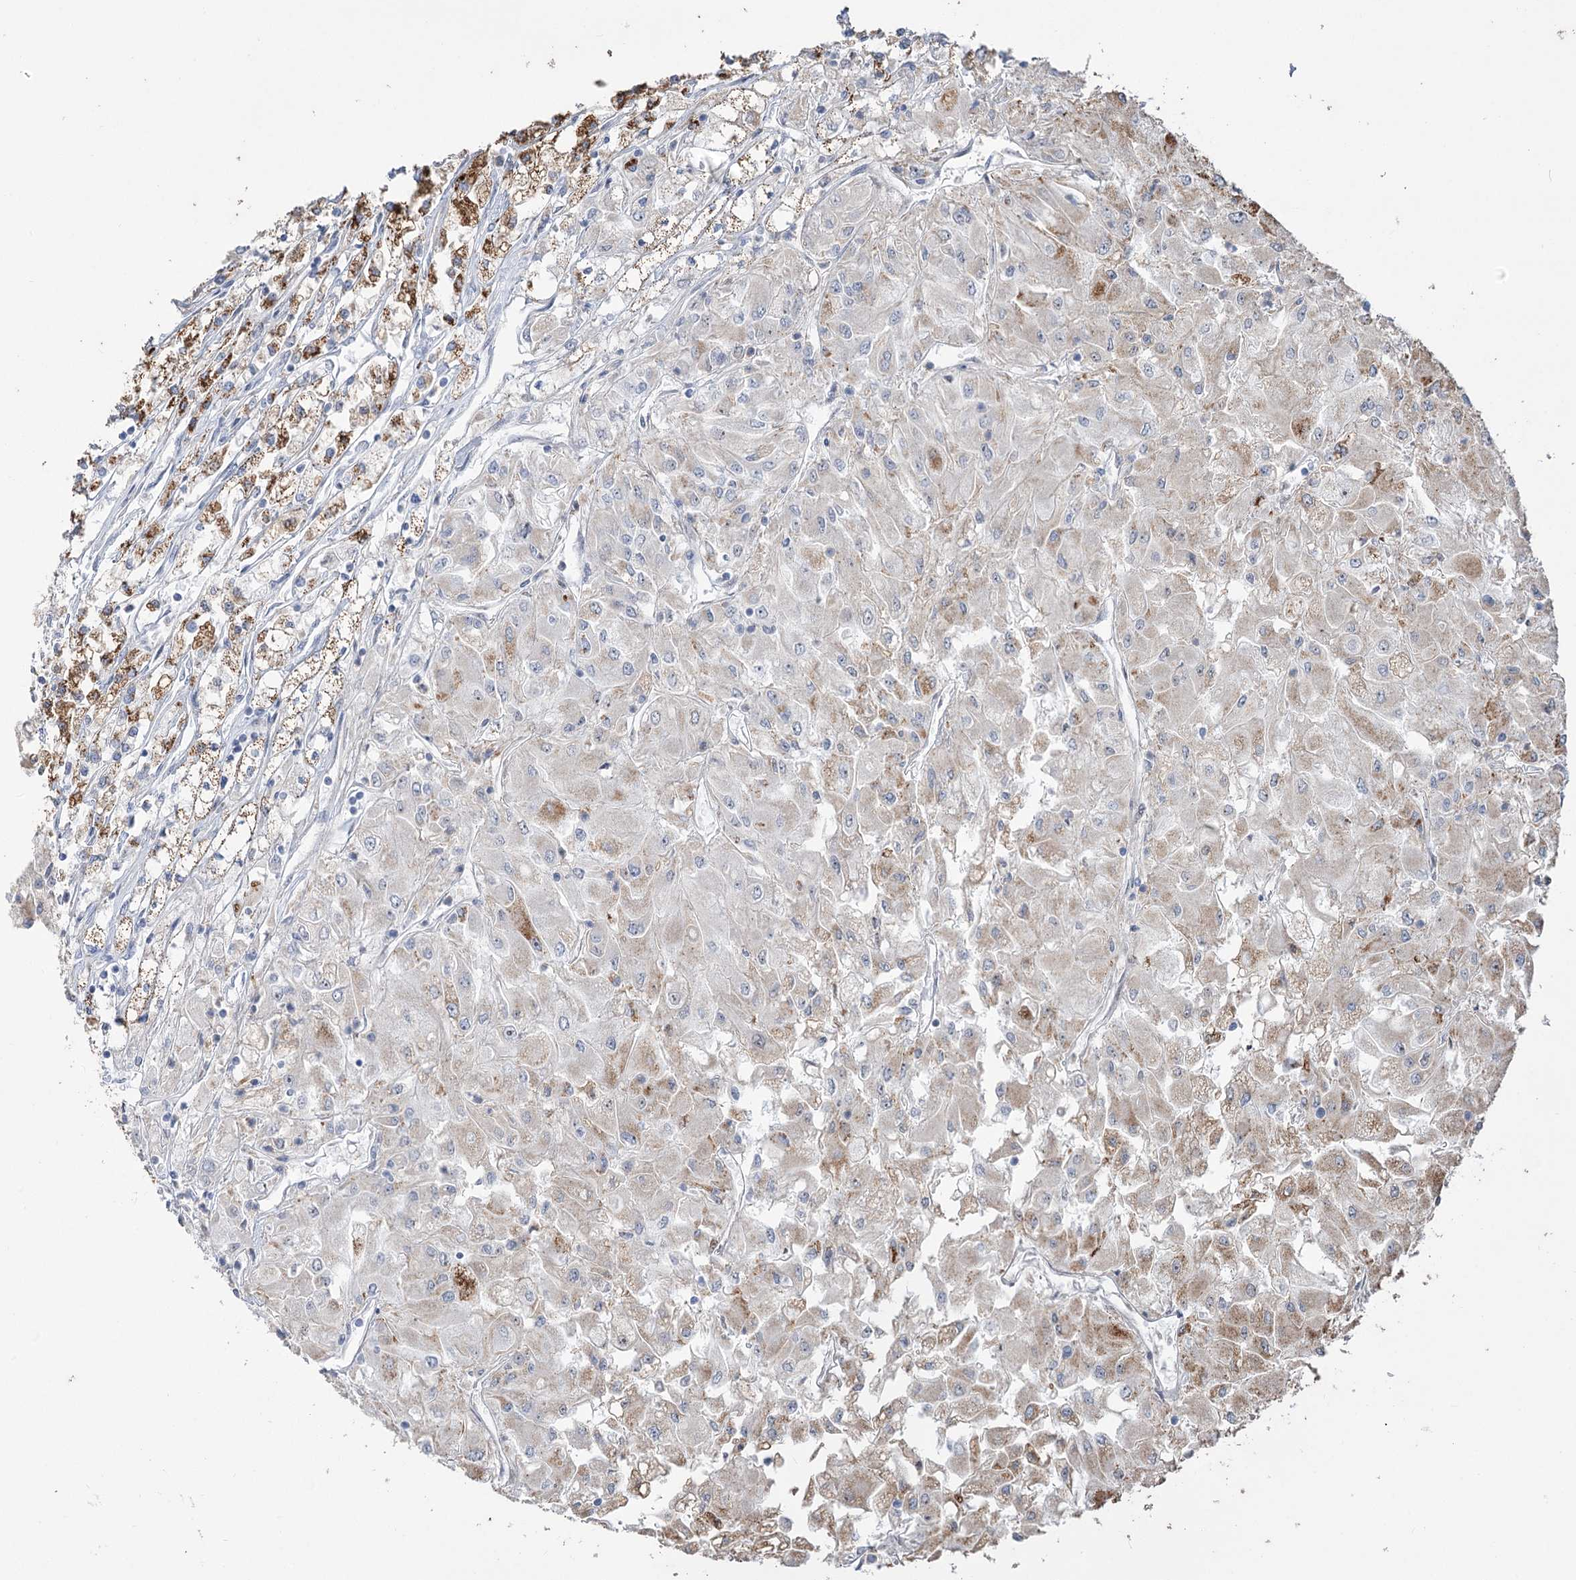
{"staining": {"intensity": "moderate", "quantity": "25%-75%", "location": "cytoplasmic/membranous"}, "tissue": "renal cancer", "cell_type": "Tumor cells", "image_type": "cancer", "snomed": [{"axis": "morphology", "description": "Adenocarcinoma, NOS"}, {"axis": "topography", "description": "Kidney"}], "caption": "Moderate cytoplasmic/membranous protein staining is identified in about 25%-75% of tumor cells in renal cancer (adenocarcinoma).", "gene": "ZSCAN23", "patient": {"sex": "male", "age": 80}}